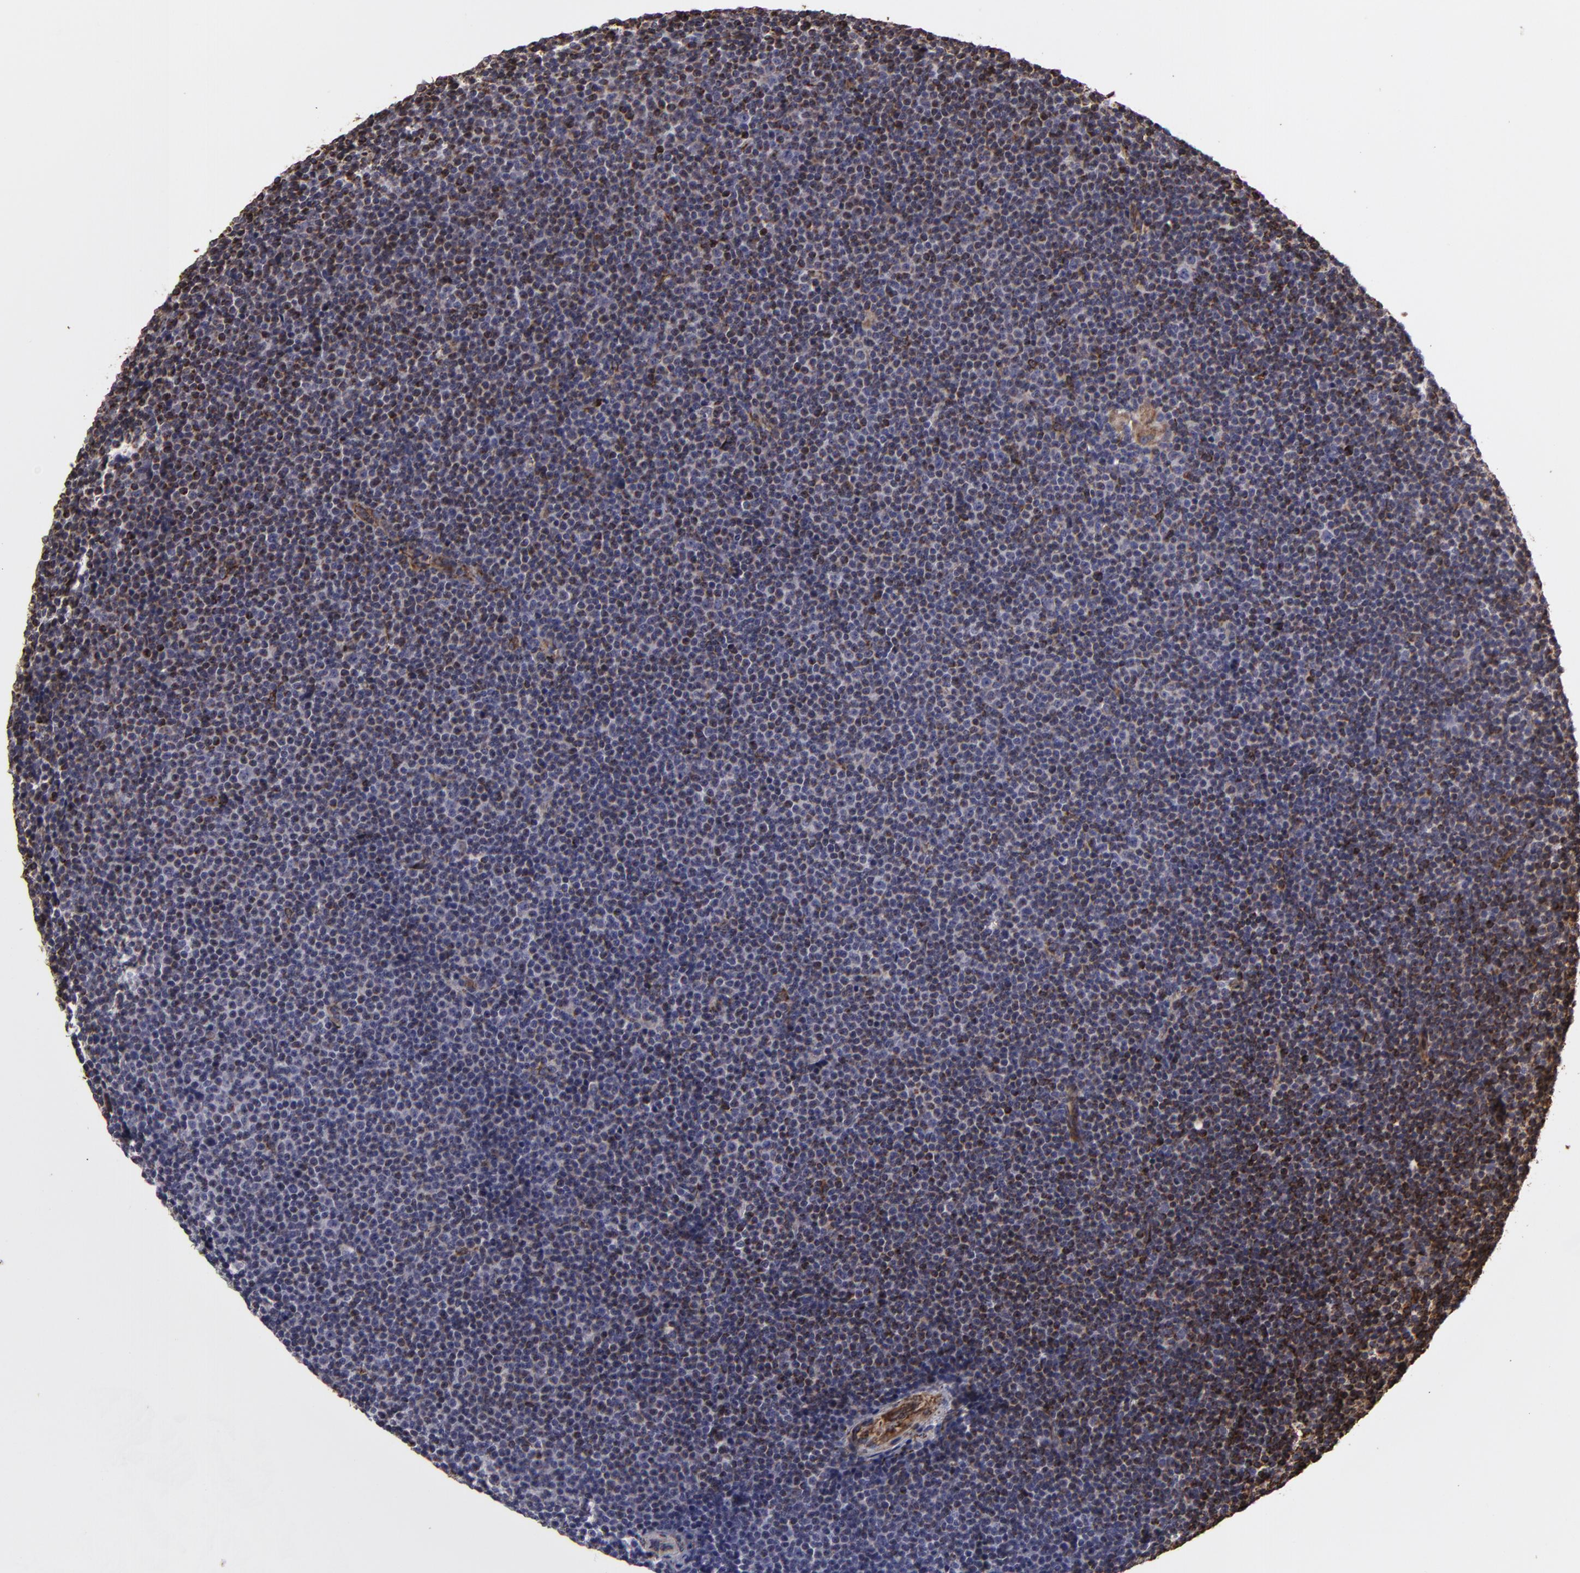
{"staining": {"intensity": "moderate", "quantity": "25%-75%", "location": "cytoplasmic/membranous"}, "tissue": "lymphoma", "cell_type": "Tumor cells", "image_type": "cancer", "snomed": [{"axis": "morphology", "description": "Malignant lymphoma, non-Hodgkin's type, Low grade"}, {"axis": "topography", "description": "Lymph node"}], "caption": "This photomicrograph shows malignant lymphoma, non-Hodgkin's type (low-grade) stained with IHC to label a protein in brown. The cytoplasmic/membranous of tumor cells show moderate positivity for the protein. Nuclei are counter-stained blue.", "gene": "CYB5R3", "patient": {"sex": "female", "age": 69}}